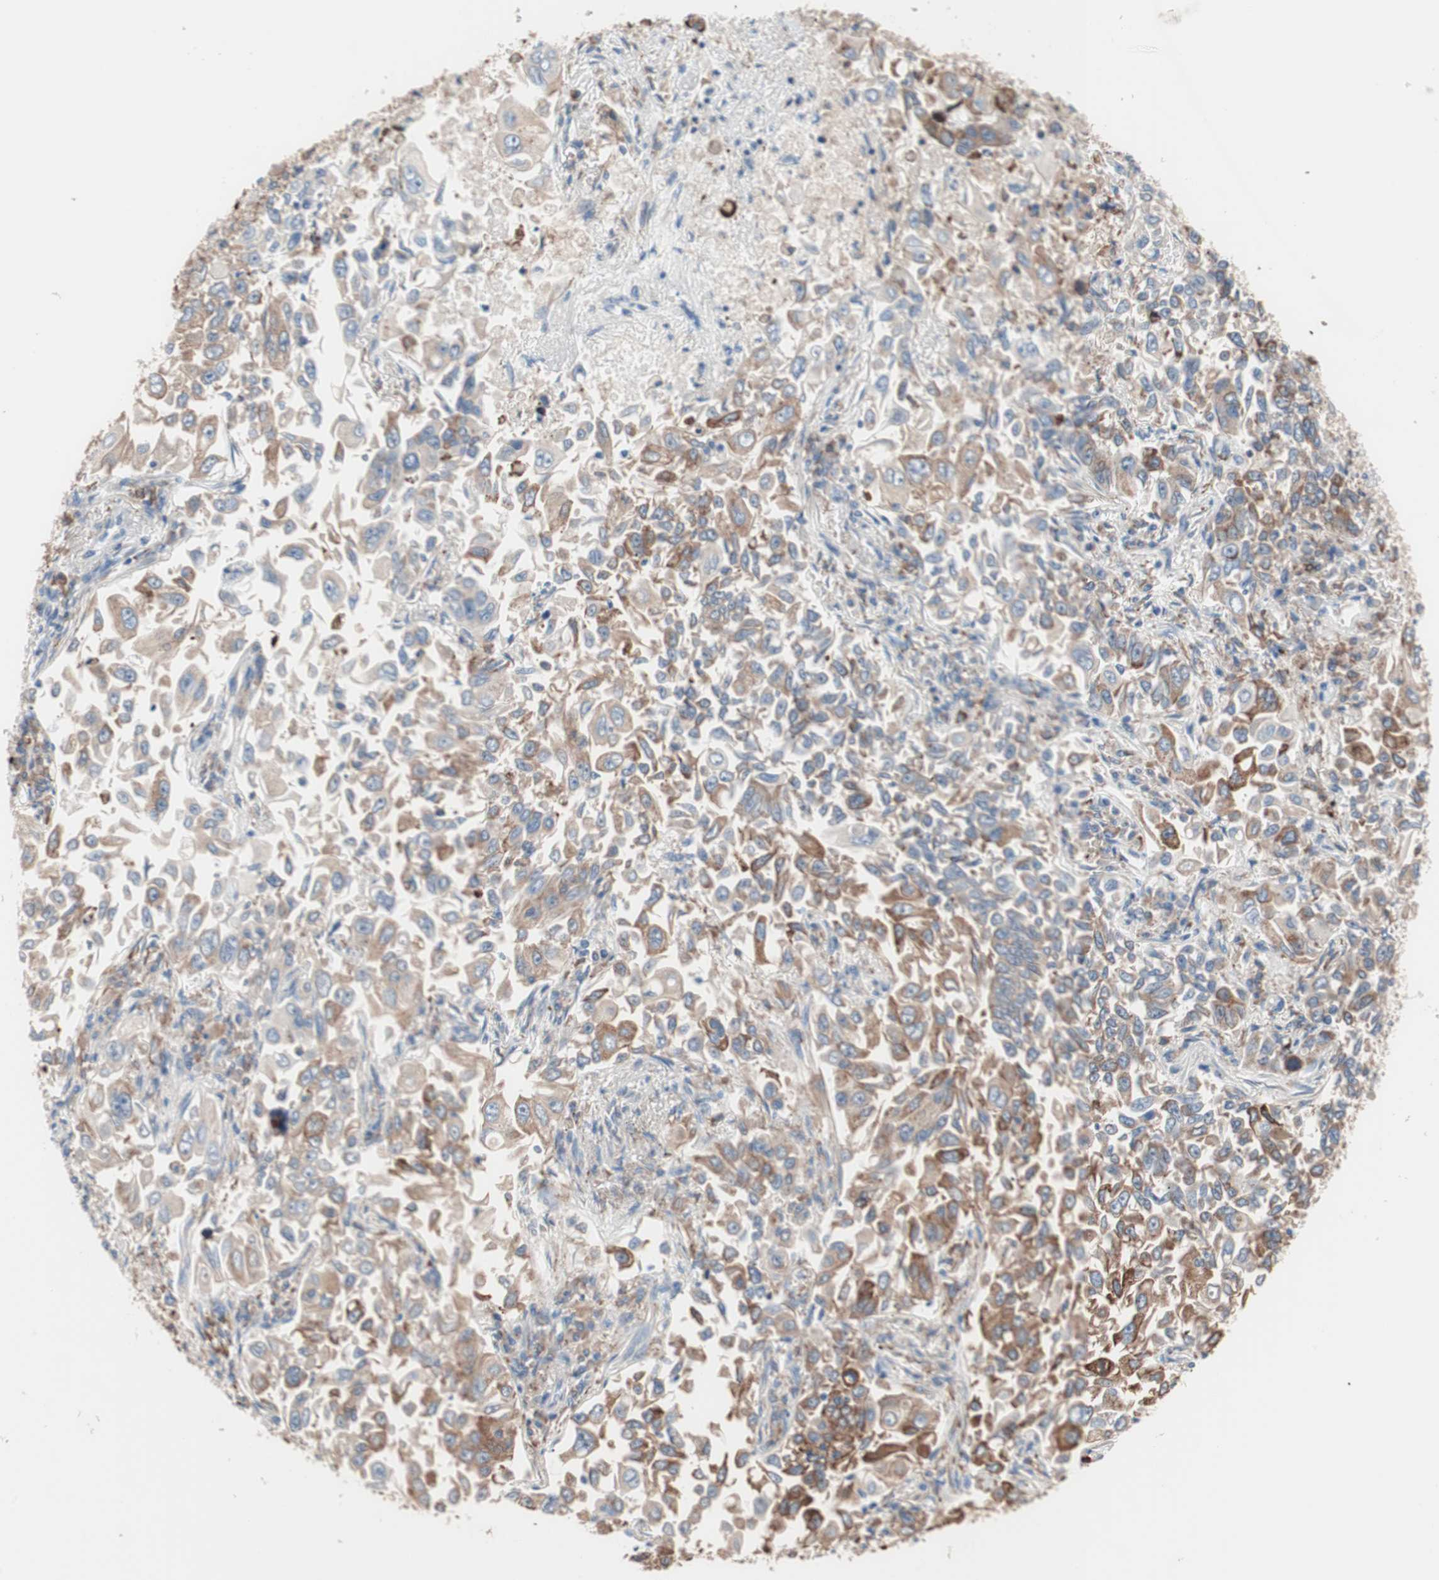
{"staining": {"intensity": "moderate", "quantity": ">75%", "location": "cytoplasmic/membranous"}, "tissue": "lung cancer", "cell_type": "Tumor cells", "image_type": "cancer", "snomed": [{"axis": "morphology", "description": "Adenocarcinoma, NOS"}, {"axis": "topography", "description": "Lung"}], "caption": "The micrograph exhibits immunohistochemical staining of lung cancer (adenocarcinoma). There is moderate cytoplasmic/membranous positivity is seen in about >75% of tumor cells.", "gene": "SLC27A4", "patient": {"sex": "male", "age": 84}}